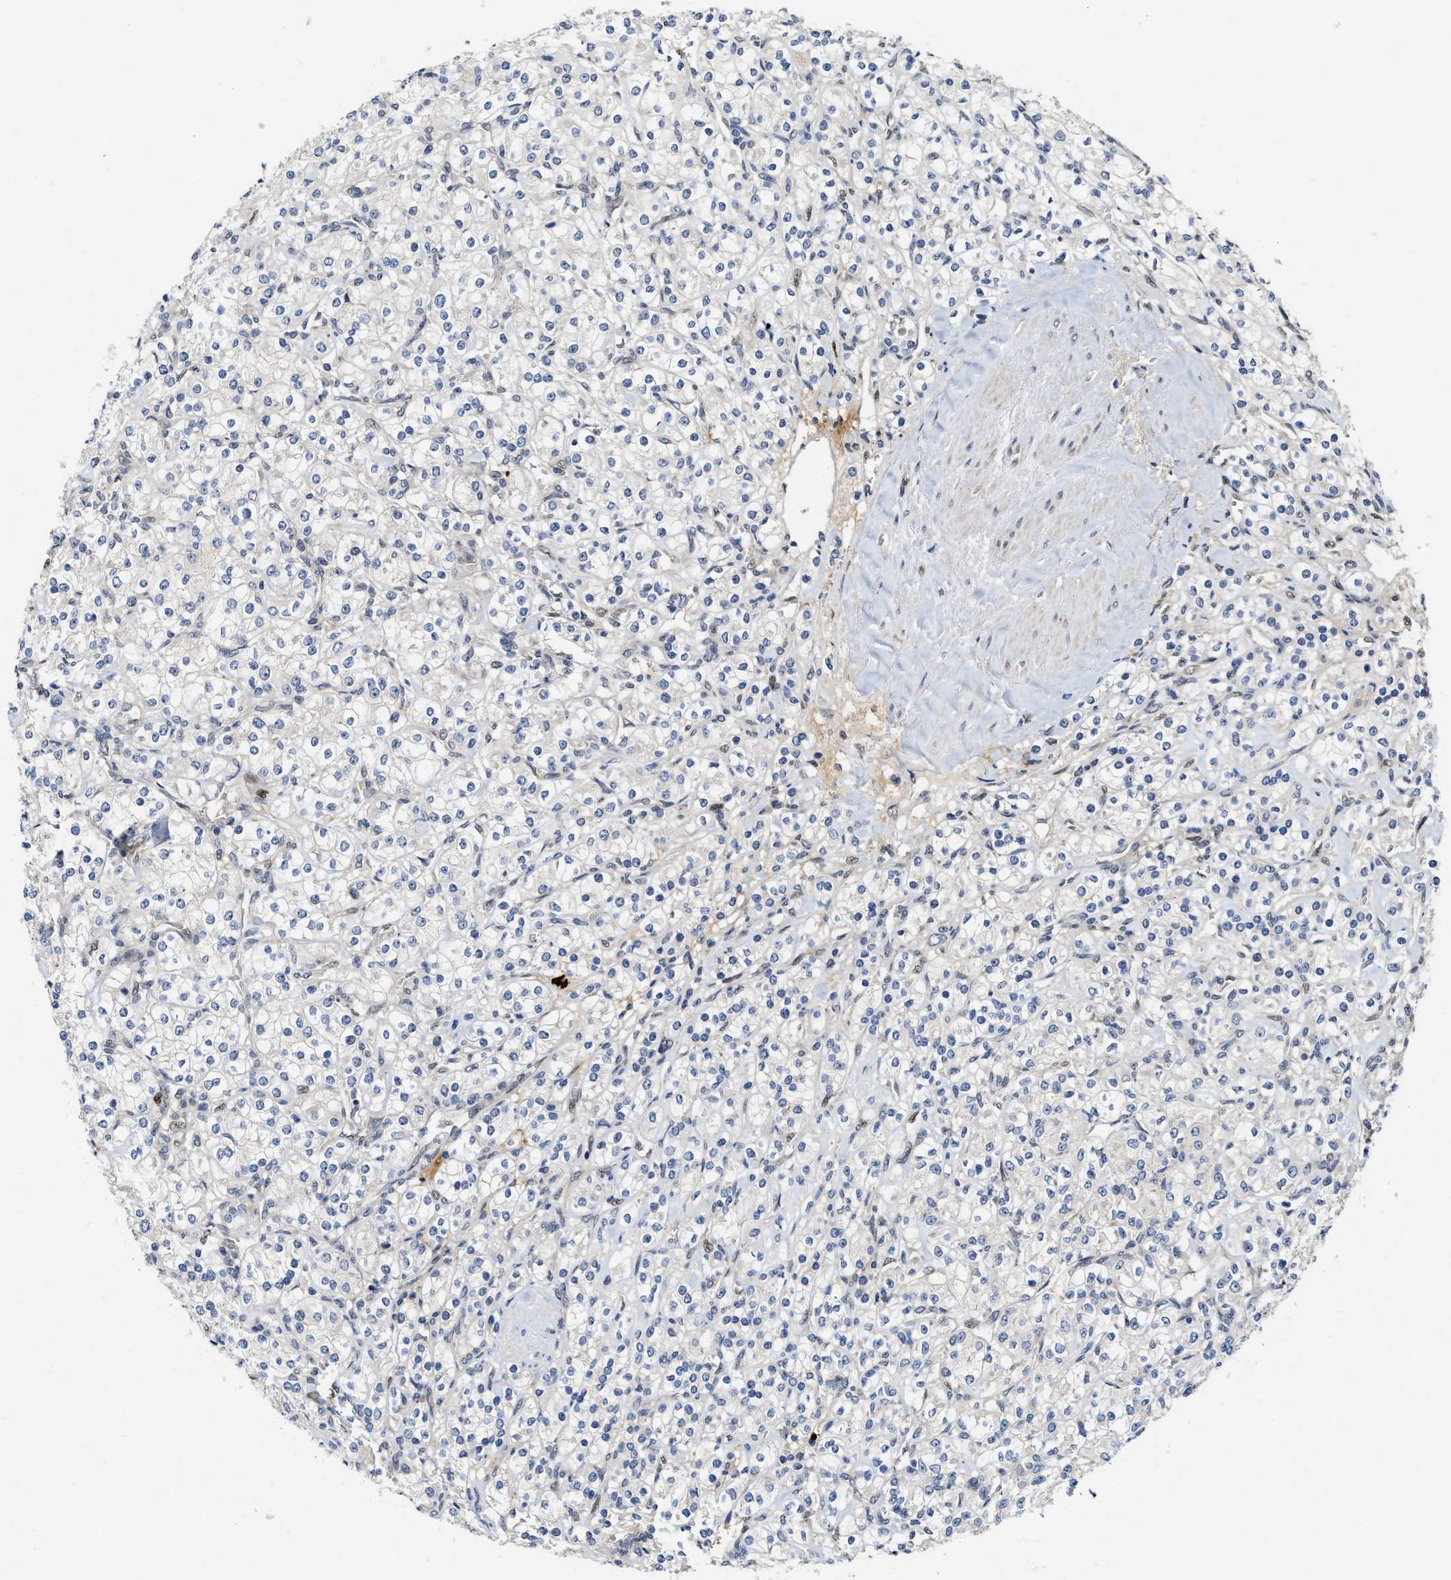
{"staining": {"intensity": "negative", "quantity": "none", "location": "none"}, "tissue": "renal cancer", "cell_type": "Tumor cells", "image_type": "cancer", "snomed": [{"axis": "morphology", "description": "Adenocarcinoma, NOS"}, {"axis": "topography", "description": "Kidney"}], "caption": "DAB immunohistochemical staining of human renal cancer (adenocarcinoma) demonstrates no significant positivity in tumor cells.", "gene": "TCF4", "patient": {"sex": "male", "age": 77}}